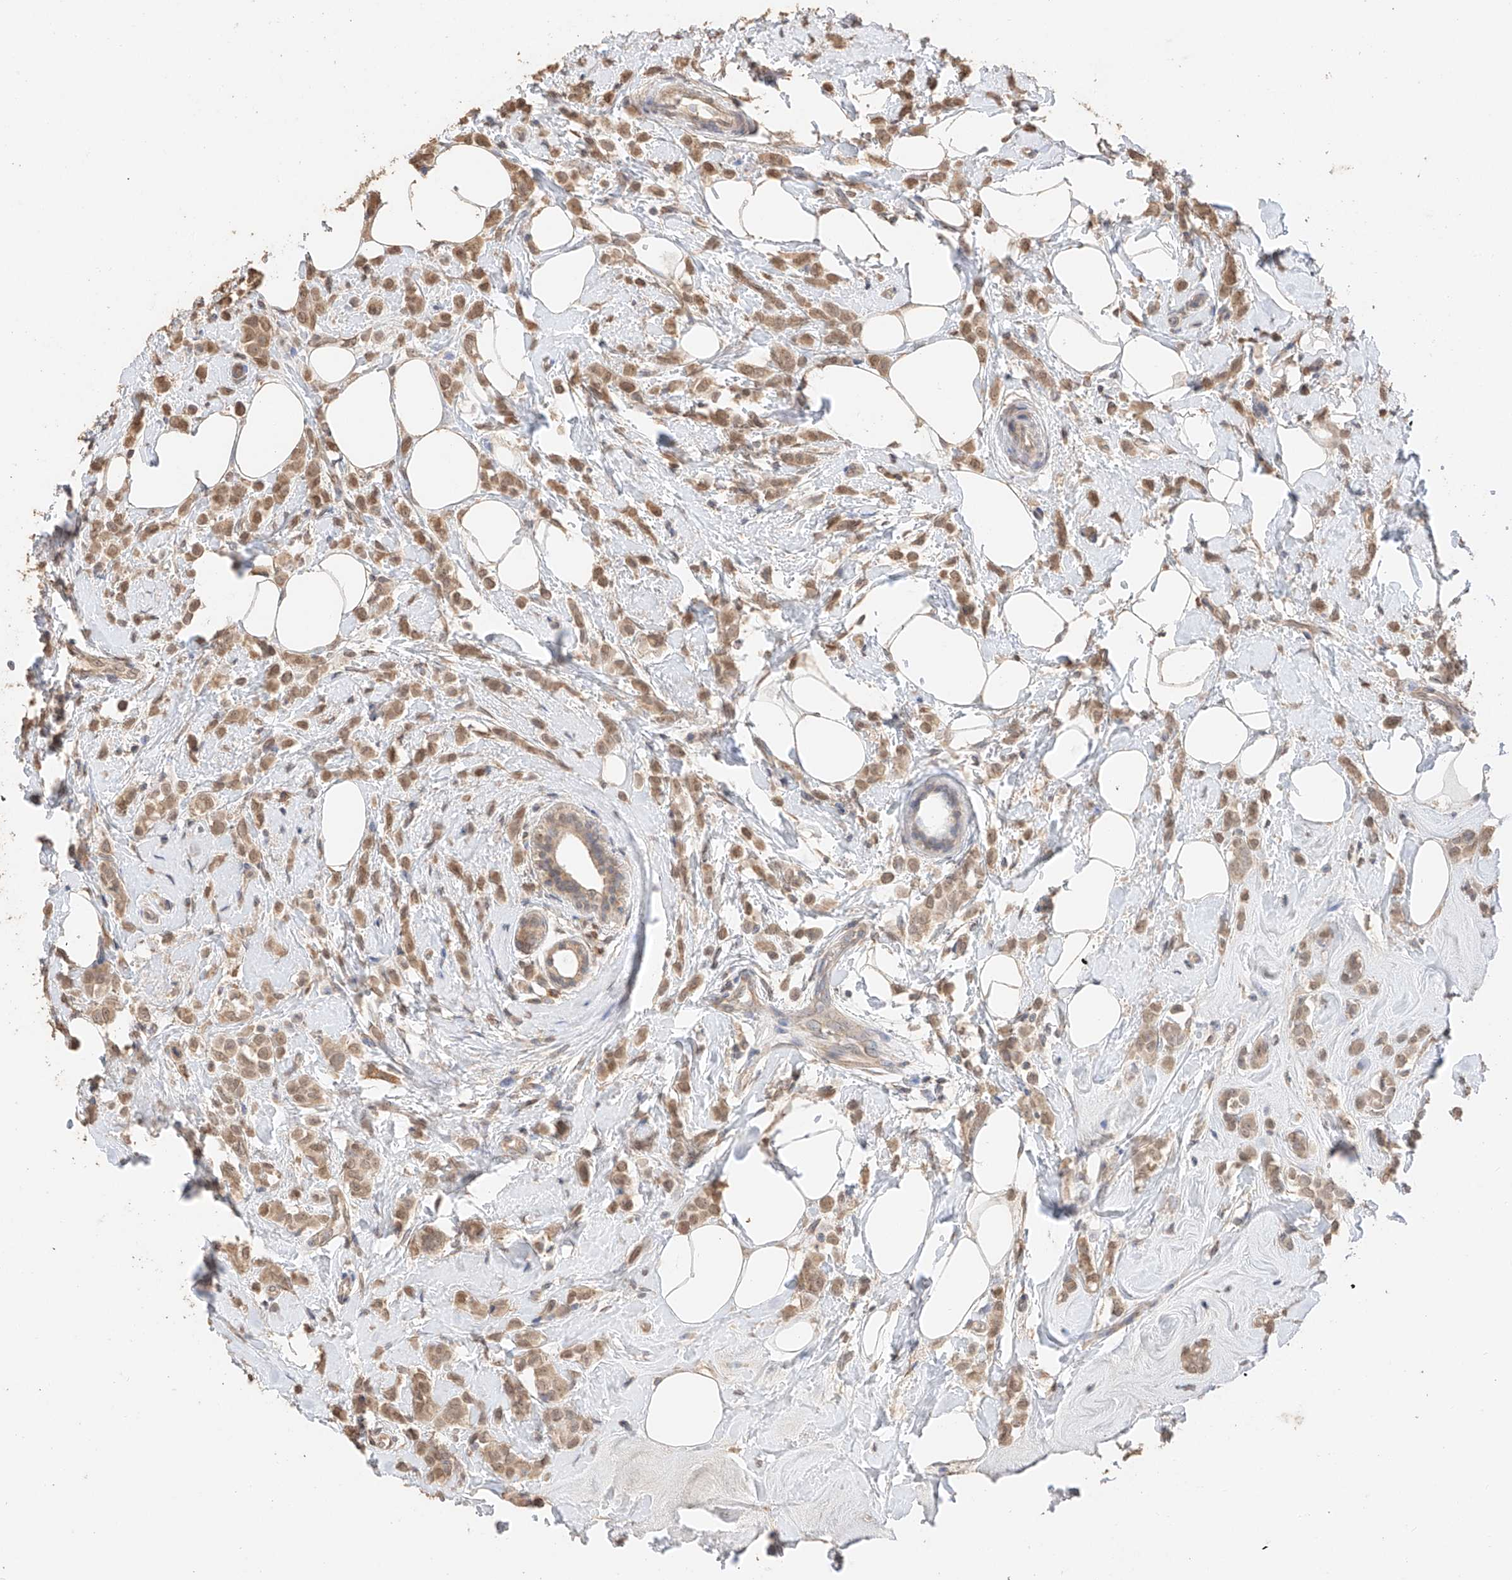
{"staining": {"intensity": "moderate", "quantity": ">75%", "location": "cytoplasmic/membranous,nuclear"}, "tissue": "breast cancer", "cell_type": "Tumor cells", "image_type": "cancer", "snomed": [{"axis": "morphology", "description": "Lobular carcinoma"}, {"axis": "topography", "description": "Breast"}], "caption": "IHC of human breast lobular carcinoma exhibits medium levels of moderate cytoplasmic/membranous and nuclear staining in about >75% of tumor cells.", "gene": "IL22RA2", "patient": {"sex": "female", "age": 47}}